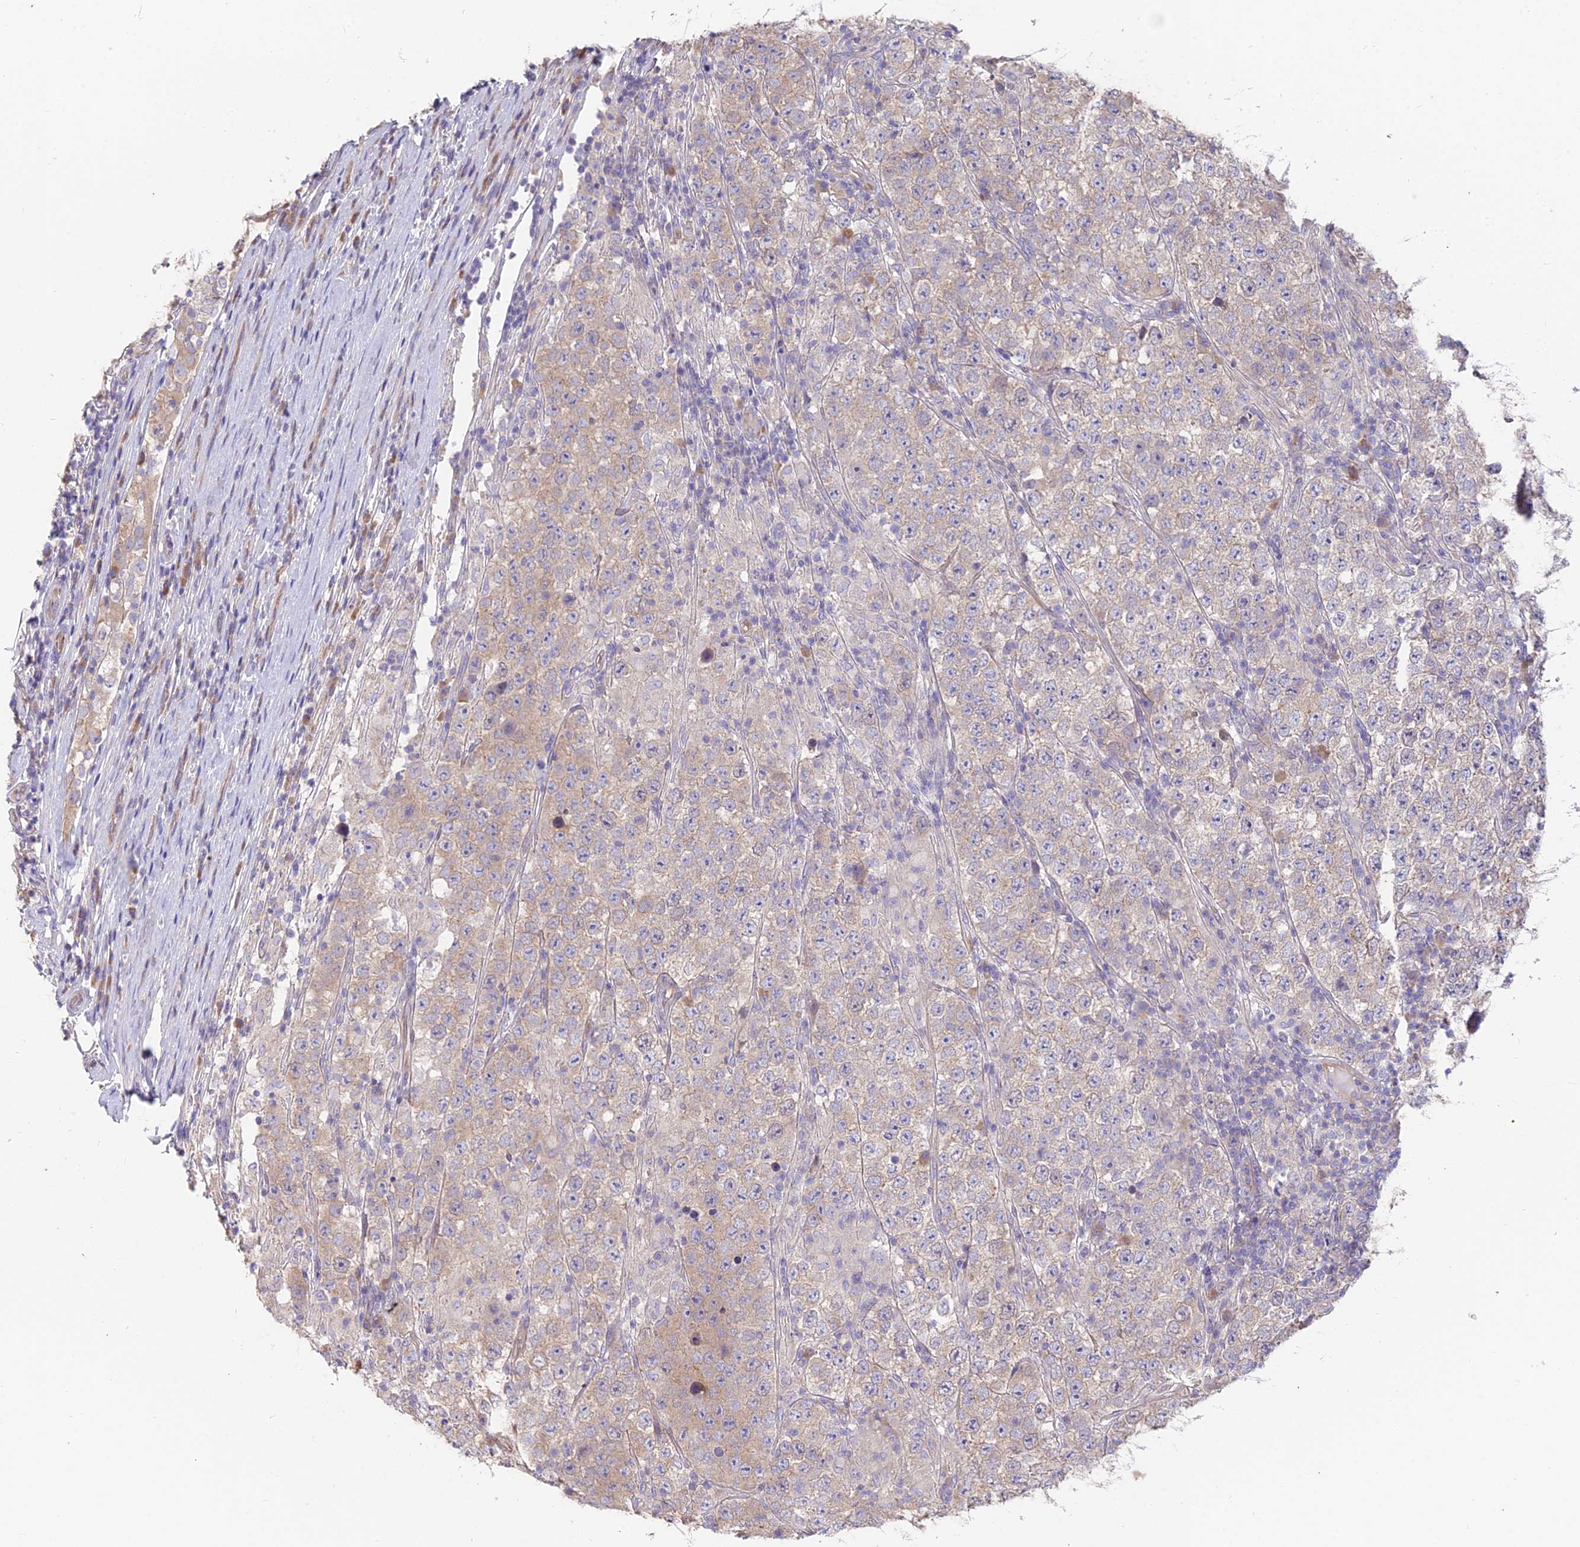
{"staining": {"intensity": "weak", "quantity": "<25%", "location": "cytoplasmic/membranous"}, "tissue": "testis cancer", "cell_type": "Tumor cells", "image_type": "cancer", "snomed": [{"axis": "morphology", "description": "Normal tissue, NOS"}, {"axis": "morphology", "description": "Urothelial carcinoma, High grade"}, {"axis": "morphology", "description": "Seminoma, NOS"}, {"axis": "morphology", "description": "Carcinoma, Embryonal, NOS"}, {"axis": "topography", "description": "Urinary bladder"}, {"axis": "topography", "description": "Testis"}], "caption": "Tumor cells are negative for protein expression in human seminoma (testis). The staining was performed using DAB (3,3'-diaminobenzidine) to visualize the protein expression in brown, while the nuclei were stained in blue with hematoxylin (Magnification: 20x).", "gene": "FAM168B", "patient": {"sex": "male", "age": 41}}